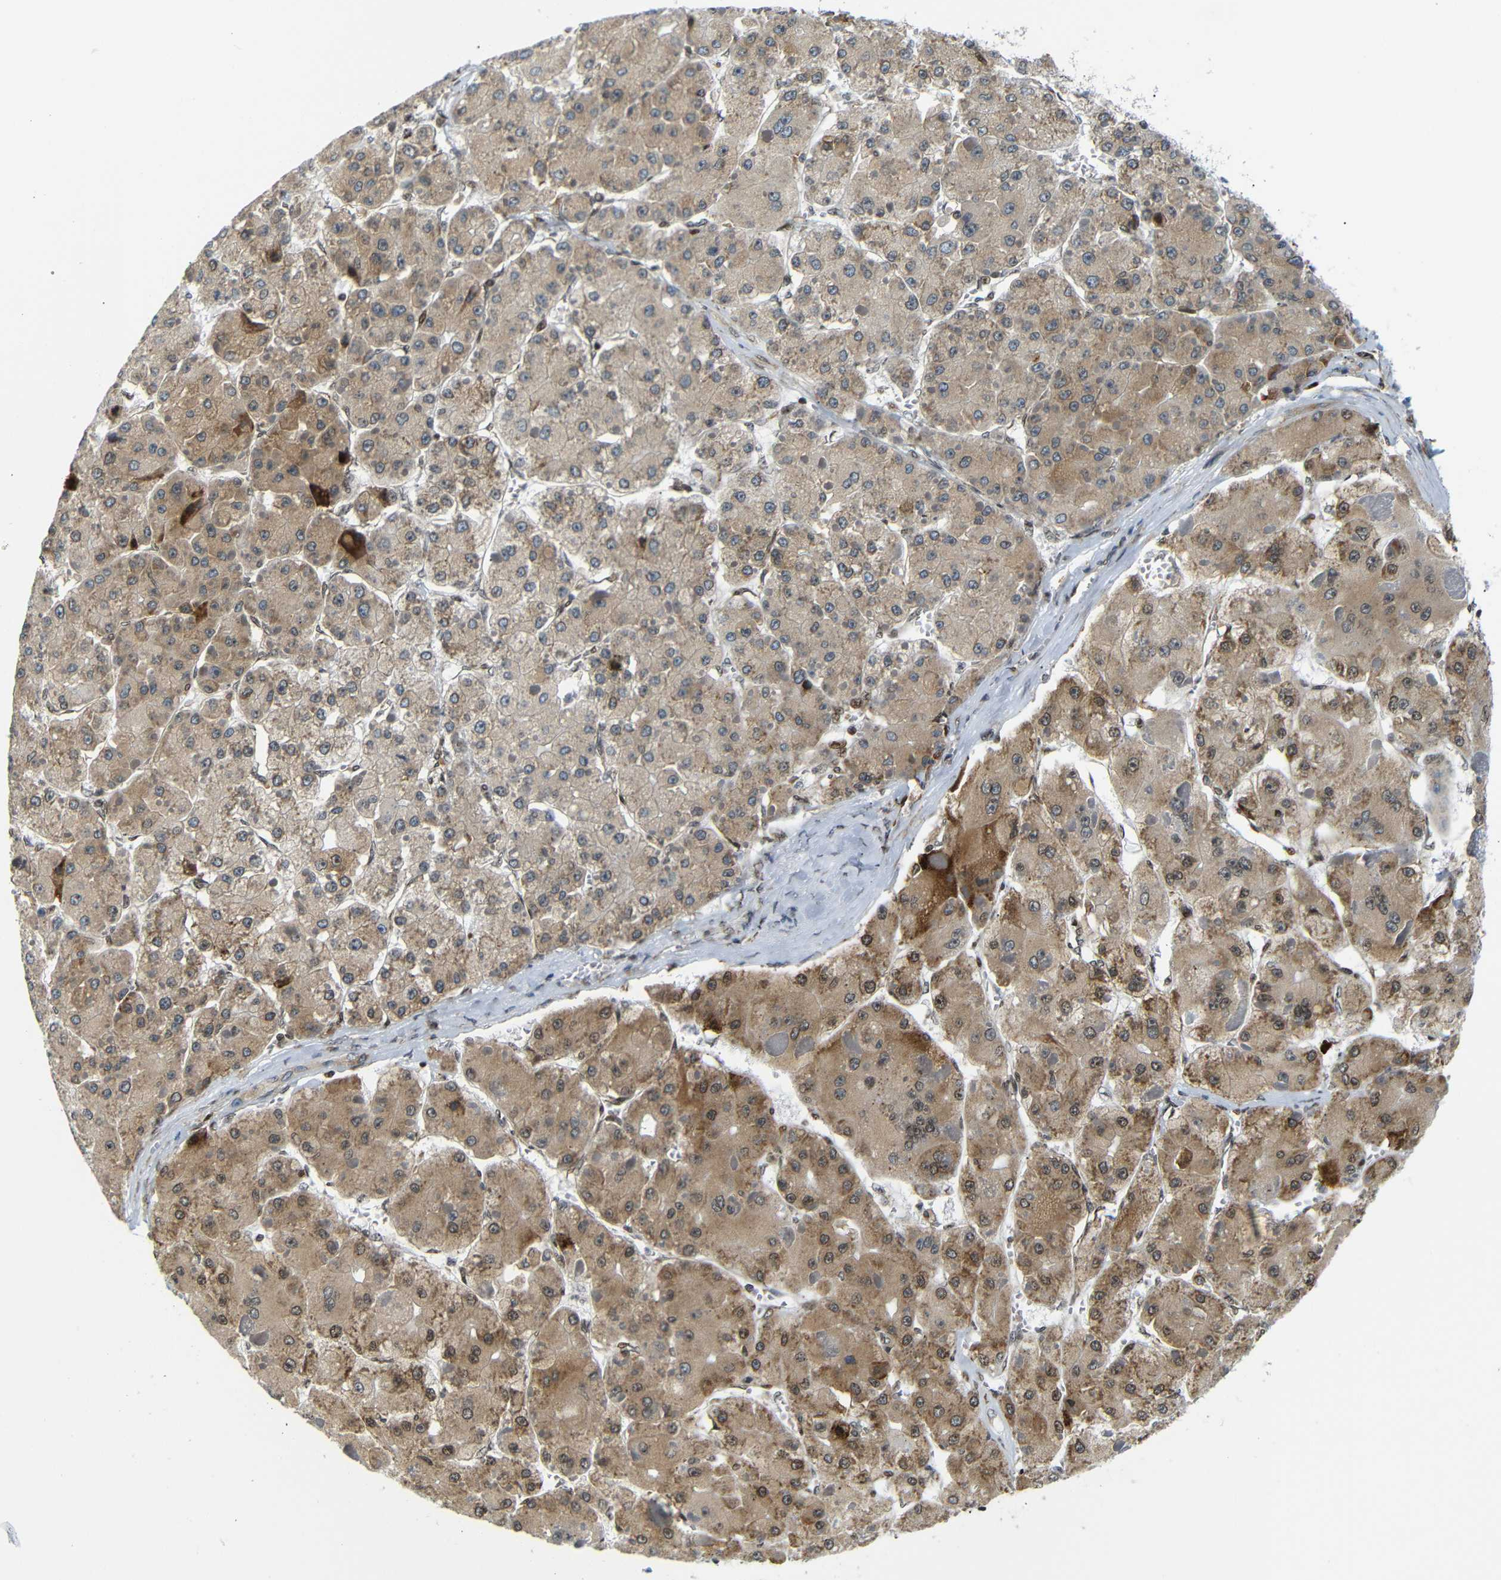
{"staining": {"intensity": "moderate", "quantity": ">75%", "location": "cytoplasmic/membranous"}, "tissue": "liver cancer", "cell_type": "Tumor cells", "image_type": "cancer", "snomed": [{"axis": "morphology", "description": "Carcinoma, Hepatocellular, NOS"}, {"axis": "topography", "description": "Liver"}], "caption": "IHC (DAB) staining of human liver cancer (hepatocellular carcinoma) displays moderate cytoplasmic/membranous protein expression in approximately >75% of tumor cells.", "gene": "SPCS2", "patient": {"sex": "female", "age": 73}}